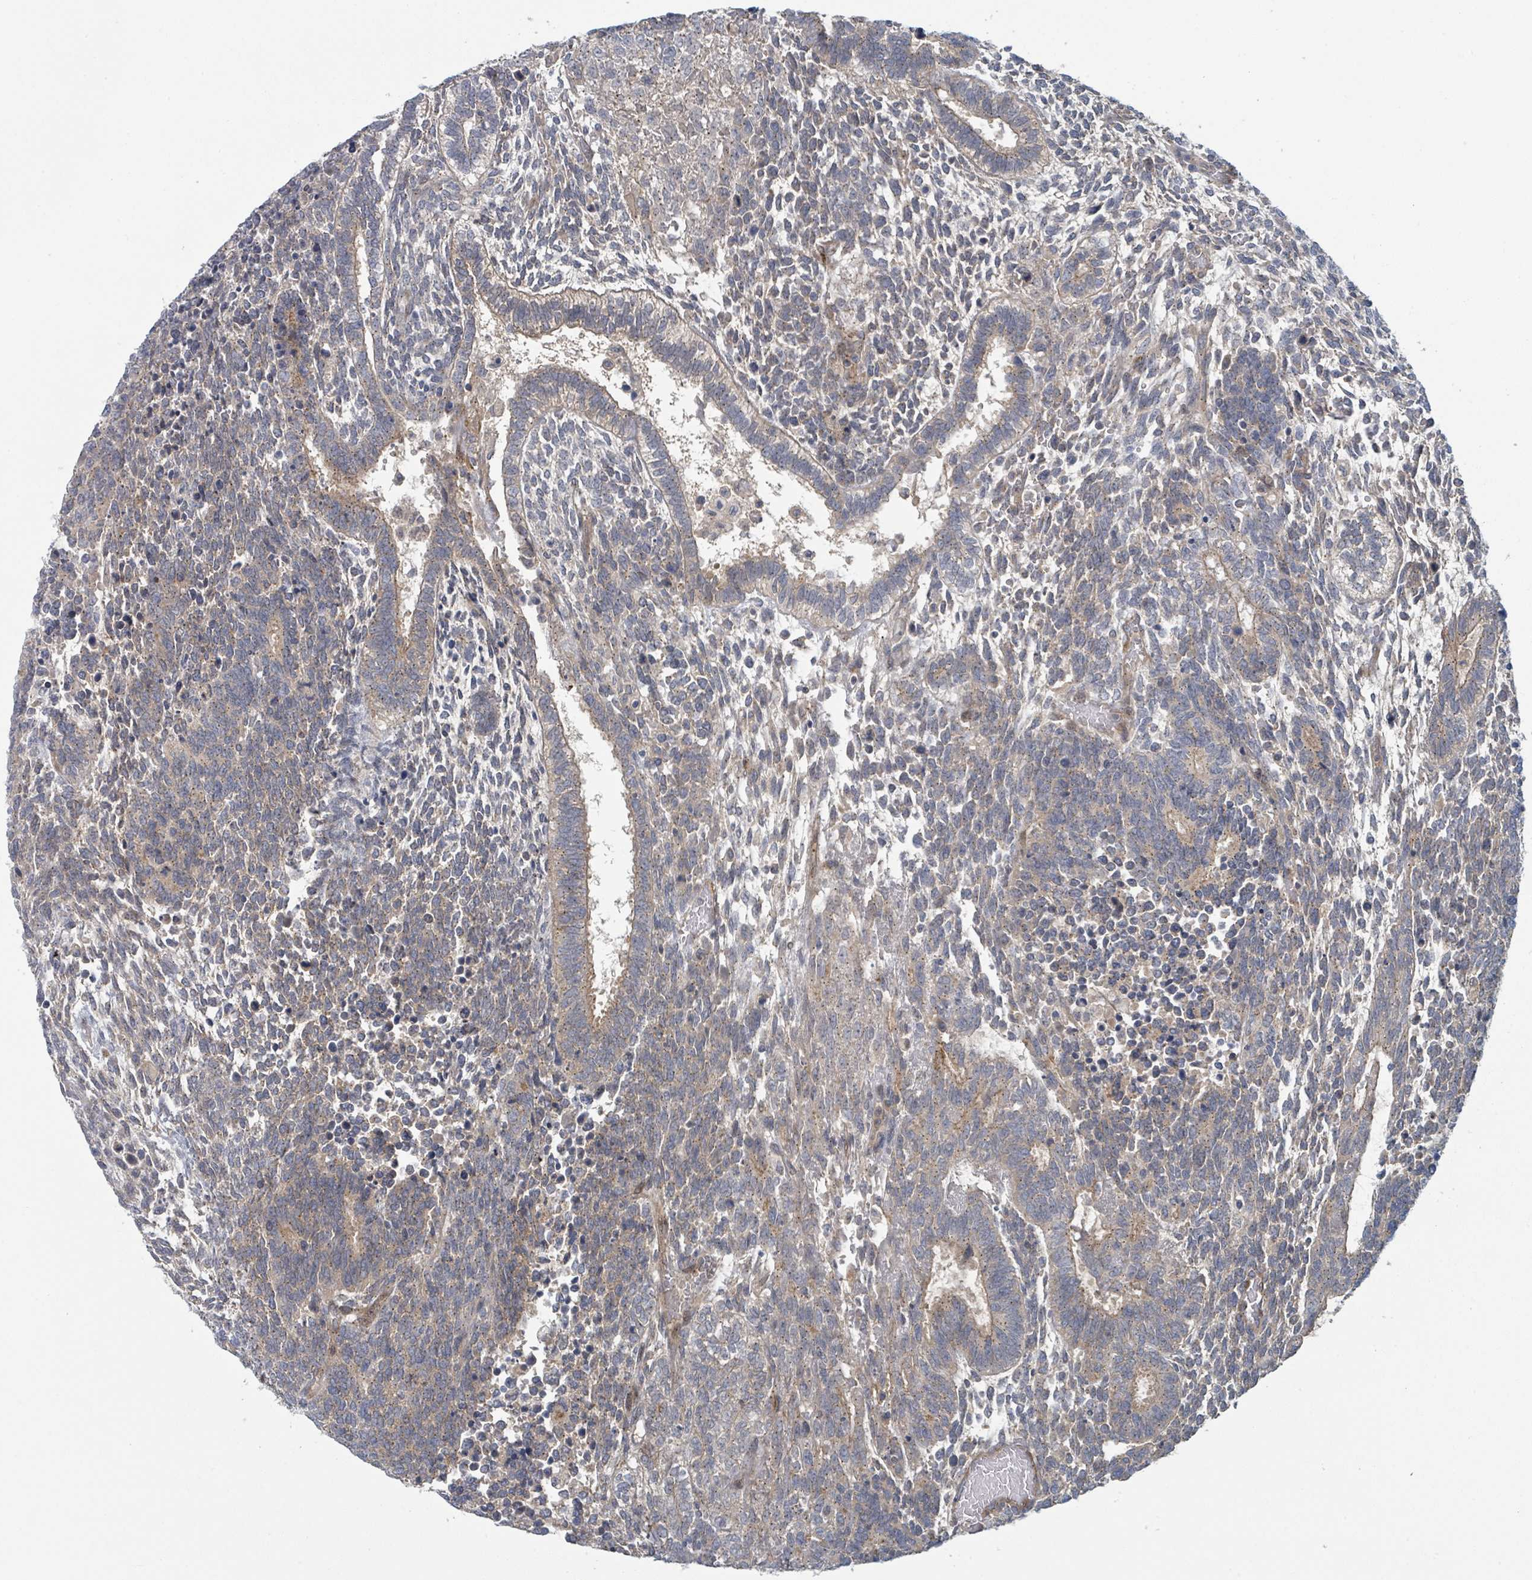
{"staining": {"intensity": "weak", "quantity": "25%-75%", "location": "cytoplasmic/membranous"}, "tissue": "testis cancer", "cell_type": "Tumor cells", "image_type": "cancer", "snomed": [{"axis": "morphology", "description": "Carcinoma, Embryonal, NOS"}, {"axis": "topography", "description": "Testis"}], "caption": "Immunohistochemical staining of testis cancer (embryonal carcinoma) demonstrates weak cytoplasmic/membranous protein positivity in approximately 25%-75% of tumor cells.", "gene": "COL5A3", "patient": {"sex": "male", "age": 23}}